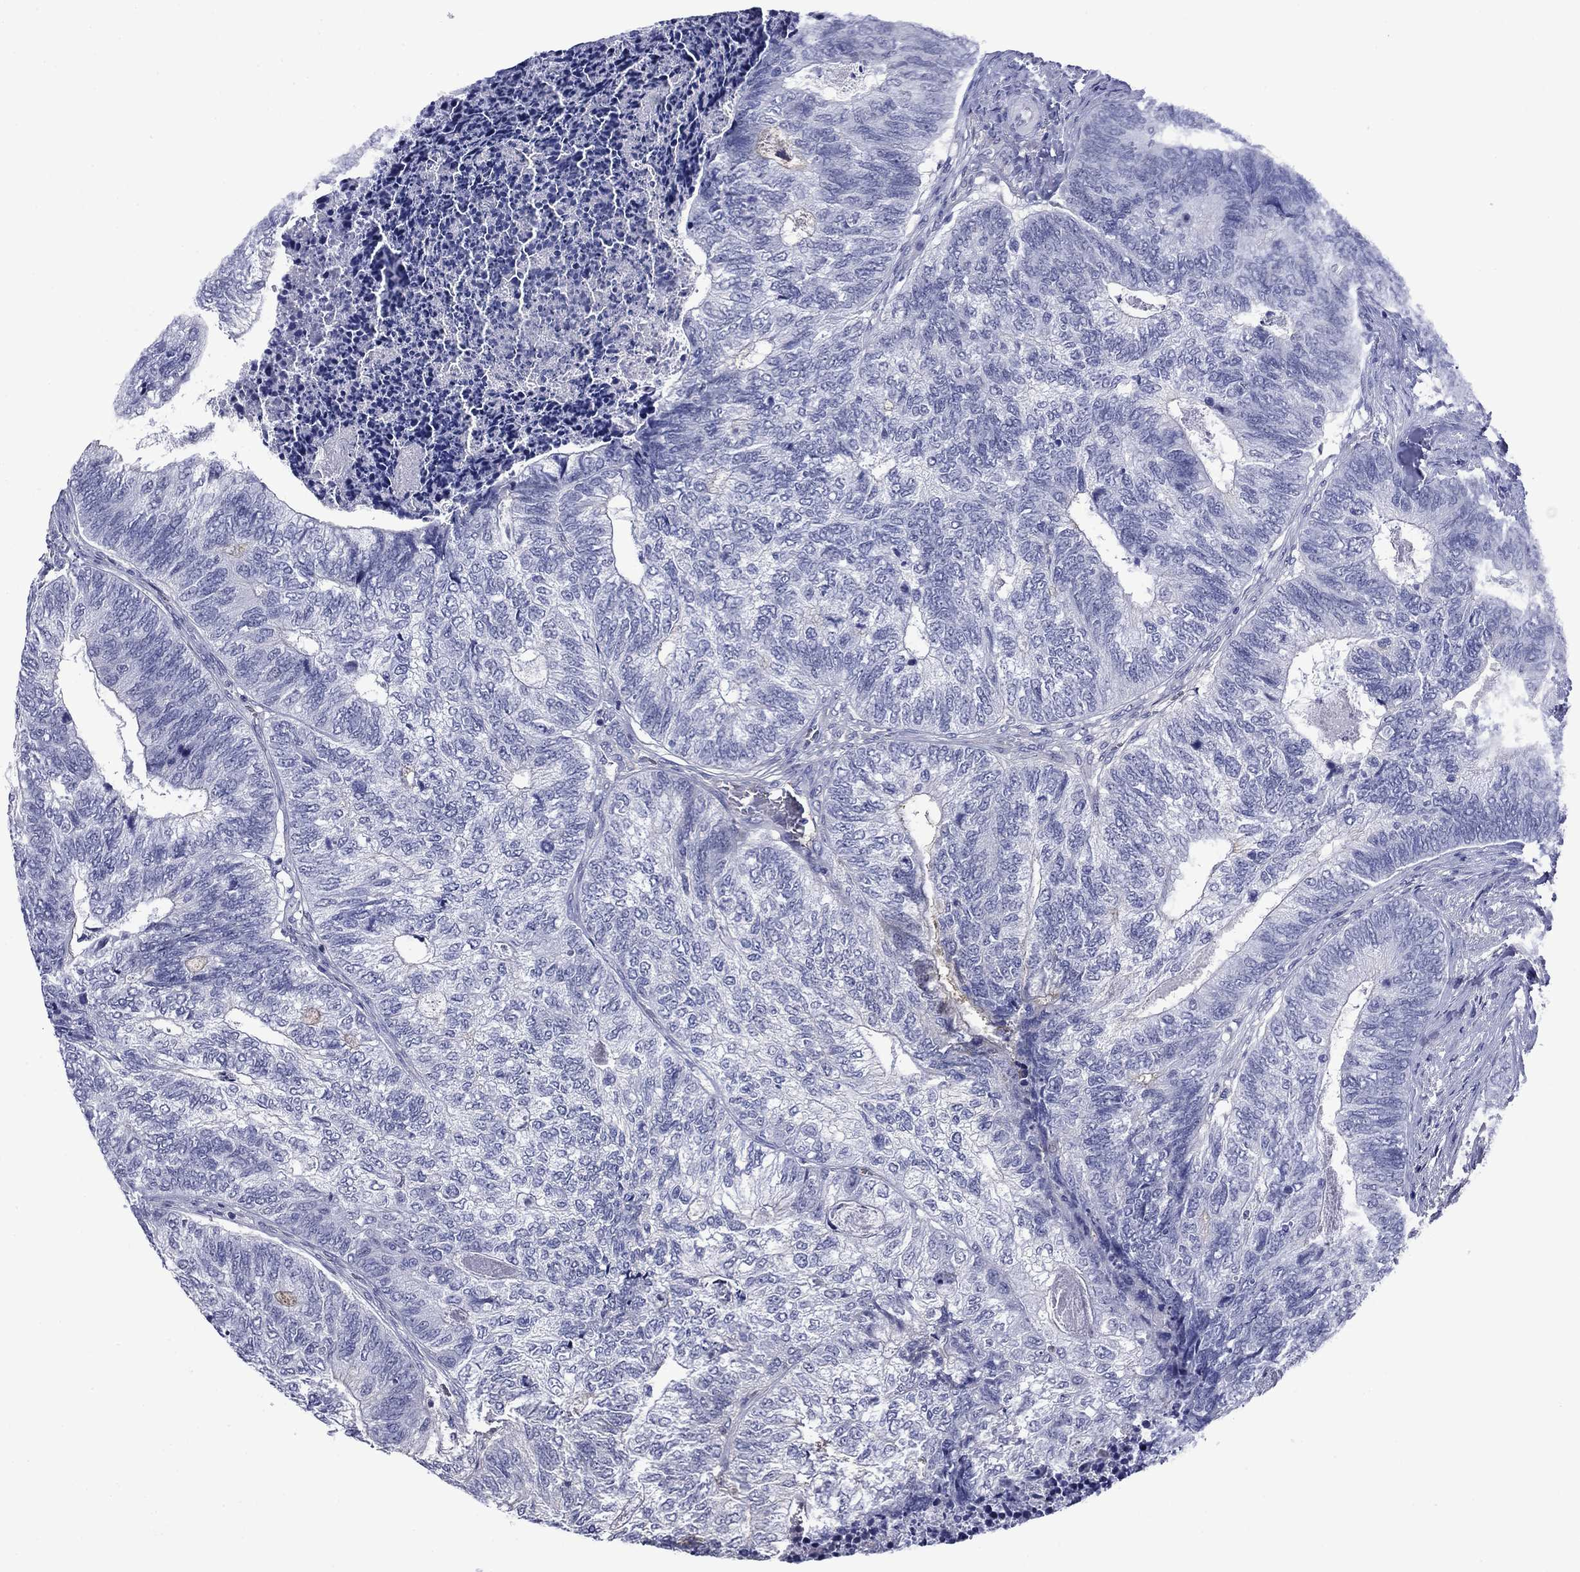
{"staining": {"intensity": "negative", "quantity": "none", "location": "none"}, "tissue": "colorectal cancer", "cell_type": "Tumor cells", "image_type": "cancer", "snomed": [{"axis": "morphology", "description": "Adenocarcinoma, NOS"}, {"axis": "topography", "description": "Colon"}], "caption": "Tumor cells show no significant protein positivity in colorectal cancer.", "gene": "APOA2", "patient": {"sex": "female", "age": 67}}